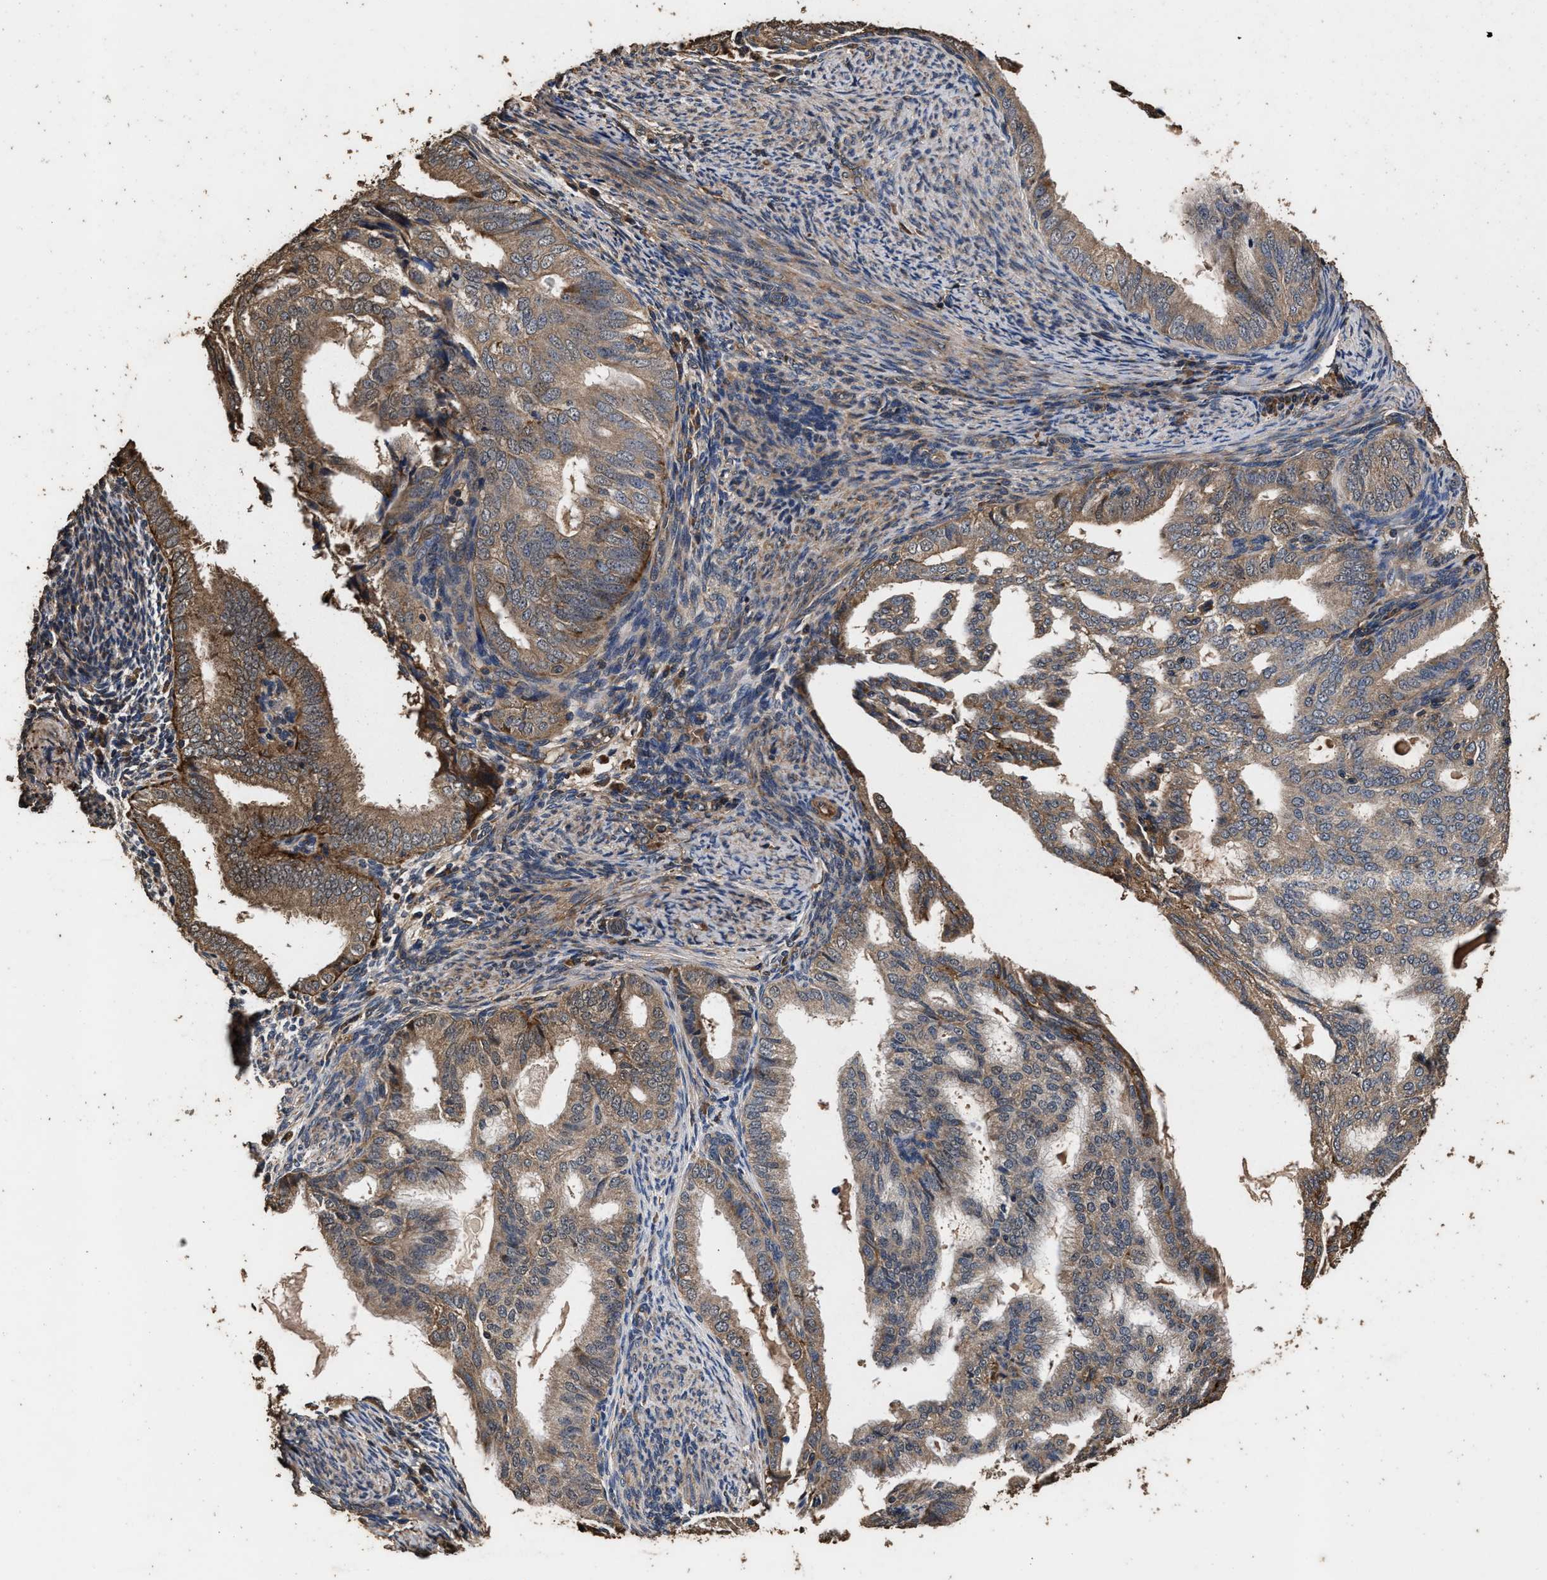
{"staining": {"intensity": "moderate", "quantity": "25%-75%", "location": "cytoplasmic/membranous"}, "tissue": "endometrial cancer", "cell_type": "Tumor cells", "image_type": "cancer", "snomed": [{"axis": "morphology", "description": "Adenocarcinoma, NOS"}, {"axis": "topography", "description": "Endometrium"}], "caption": "A brown stain shows moderate cytoplasmic/membranous positivity of a protein in adenocarcinoma (endometrial) tumor cells.", "gene": "KYAT1", "patient": {"sex": "female", "age": 58}}